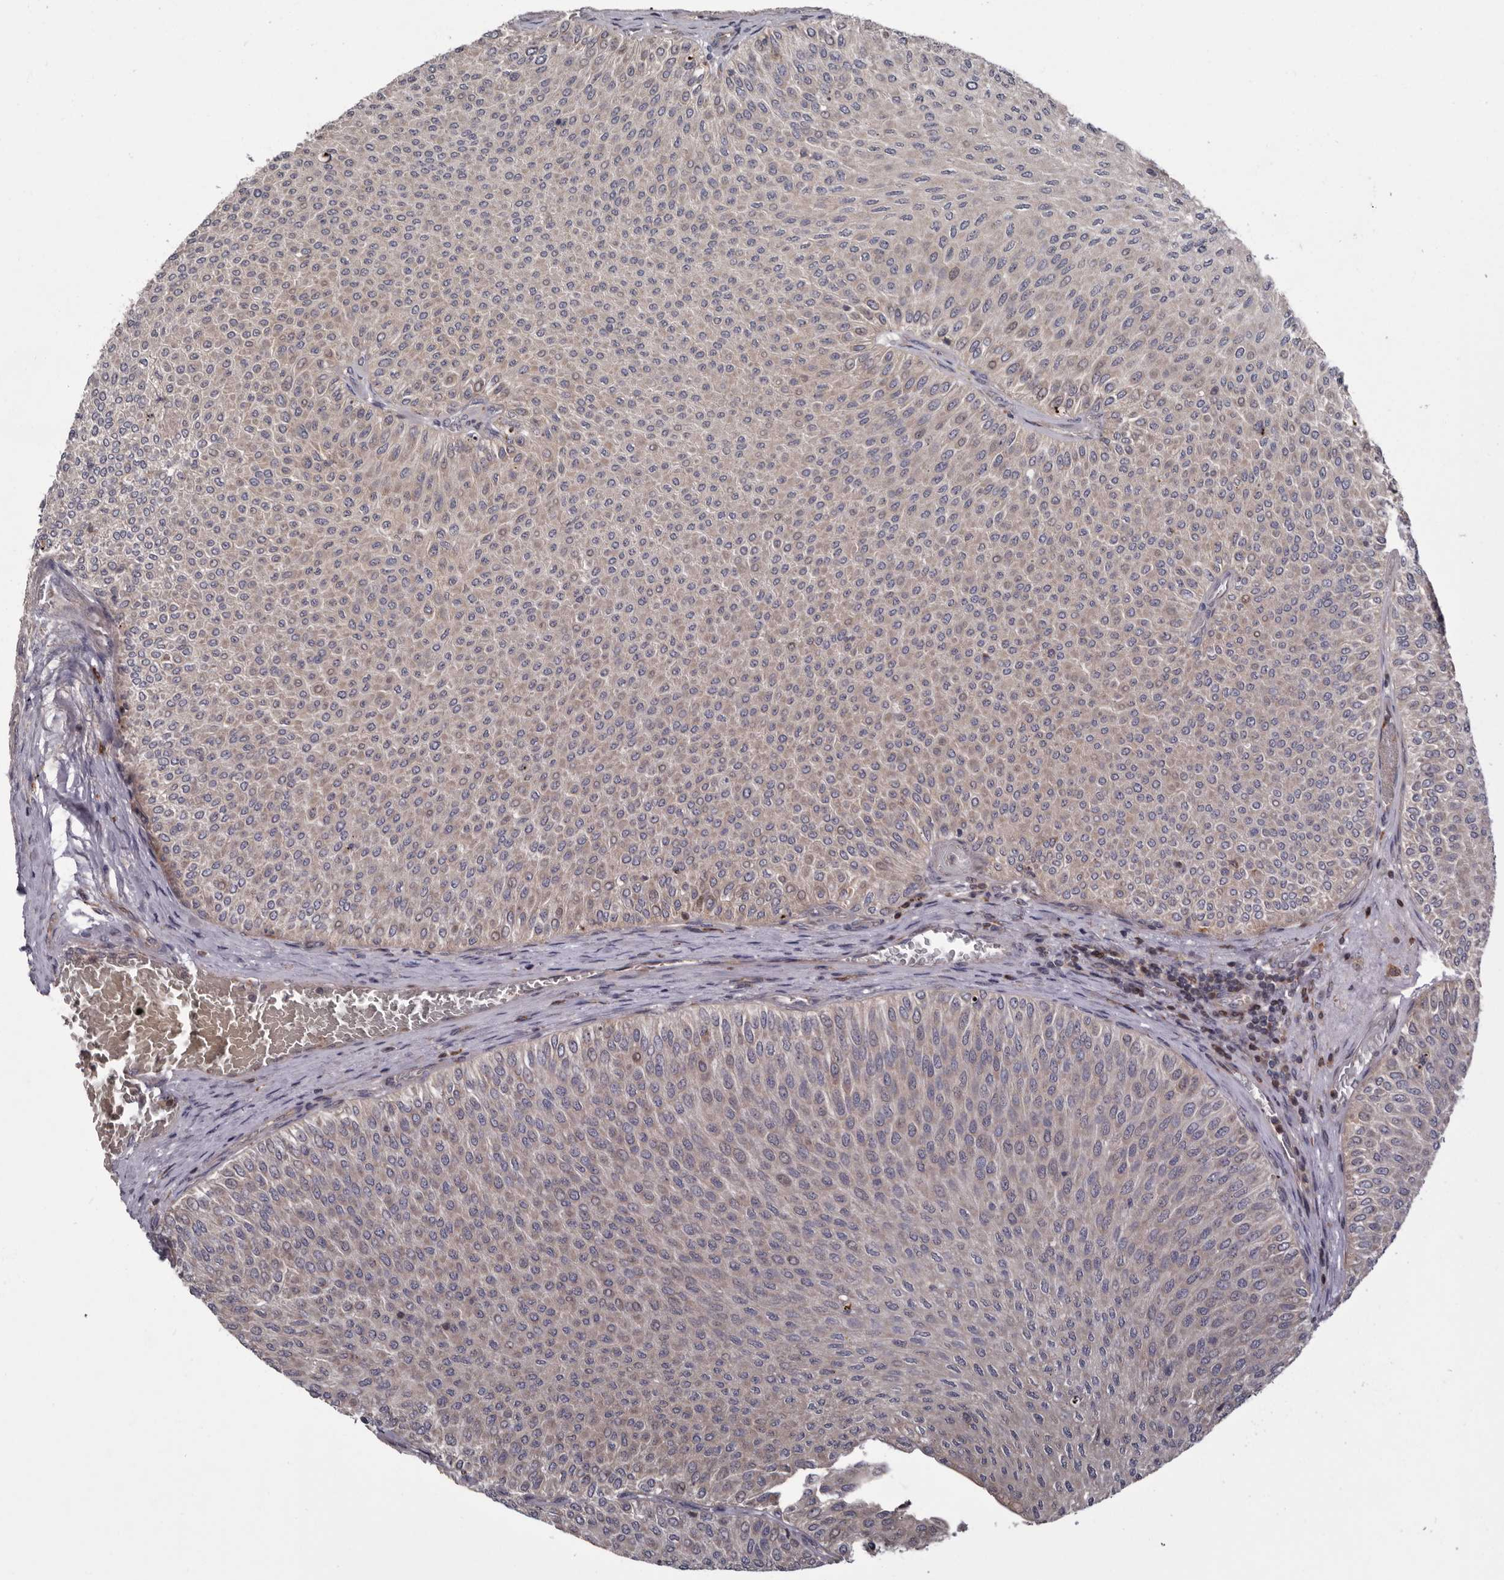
{"staining": {"intensity": "weak", "quantity": "<25%", "location": "cytoplasmic/membranous"}, "tissue": "urothelial cancer", "cell_type": "Tumor cells", "image_type": "cancer", "snomed": [{"axis": "morphology", "description": "Urothelial carcinoma, Low grade"}, {"axis": "topography", "description": "Urinary bladder"}], "caption": "An image of human urothelial cancer is negative for staining in tumor cells.", "gene": "FGFR4", "patient": {"sex": "male", "age": 78}}